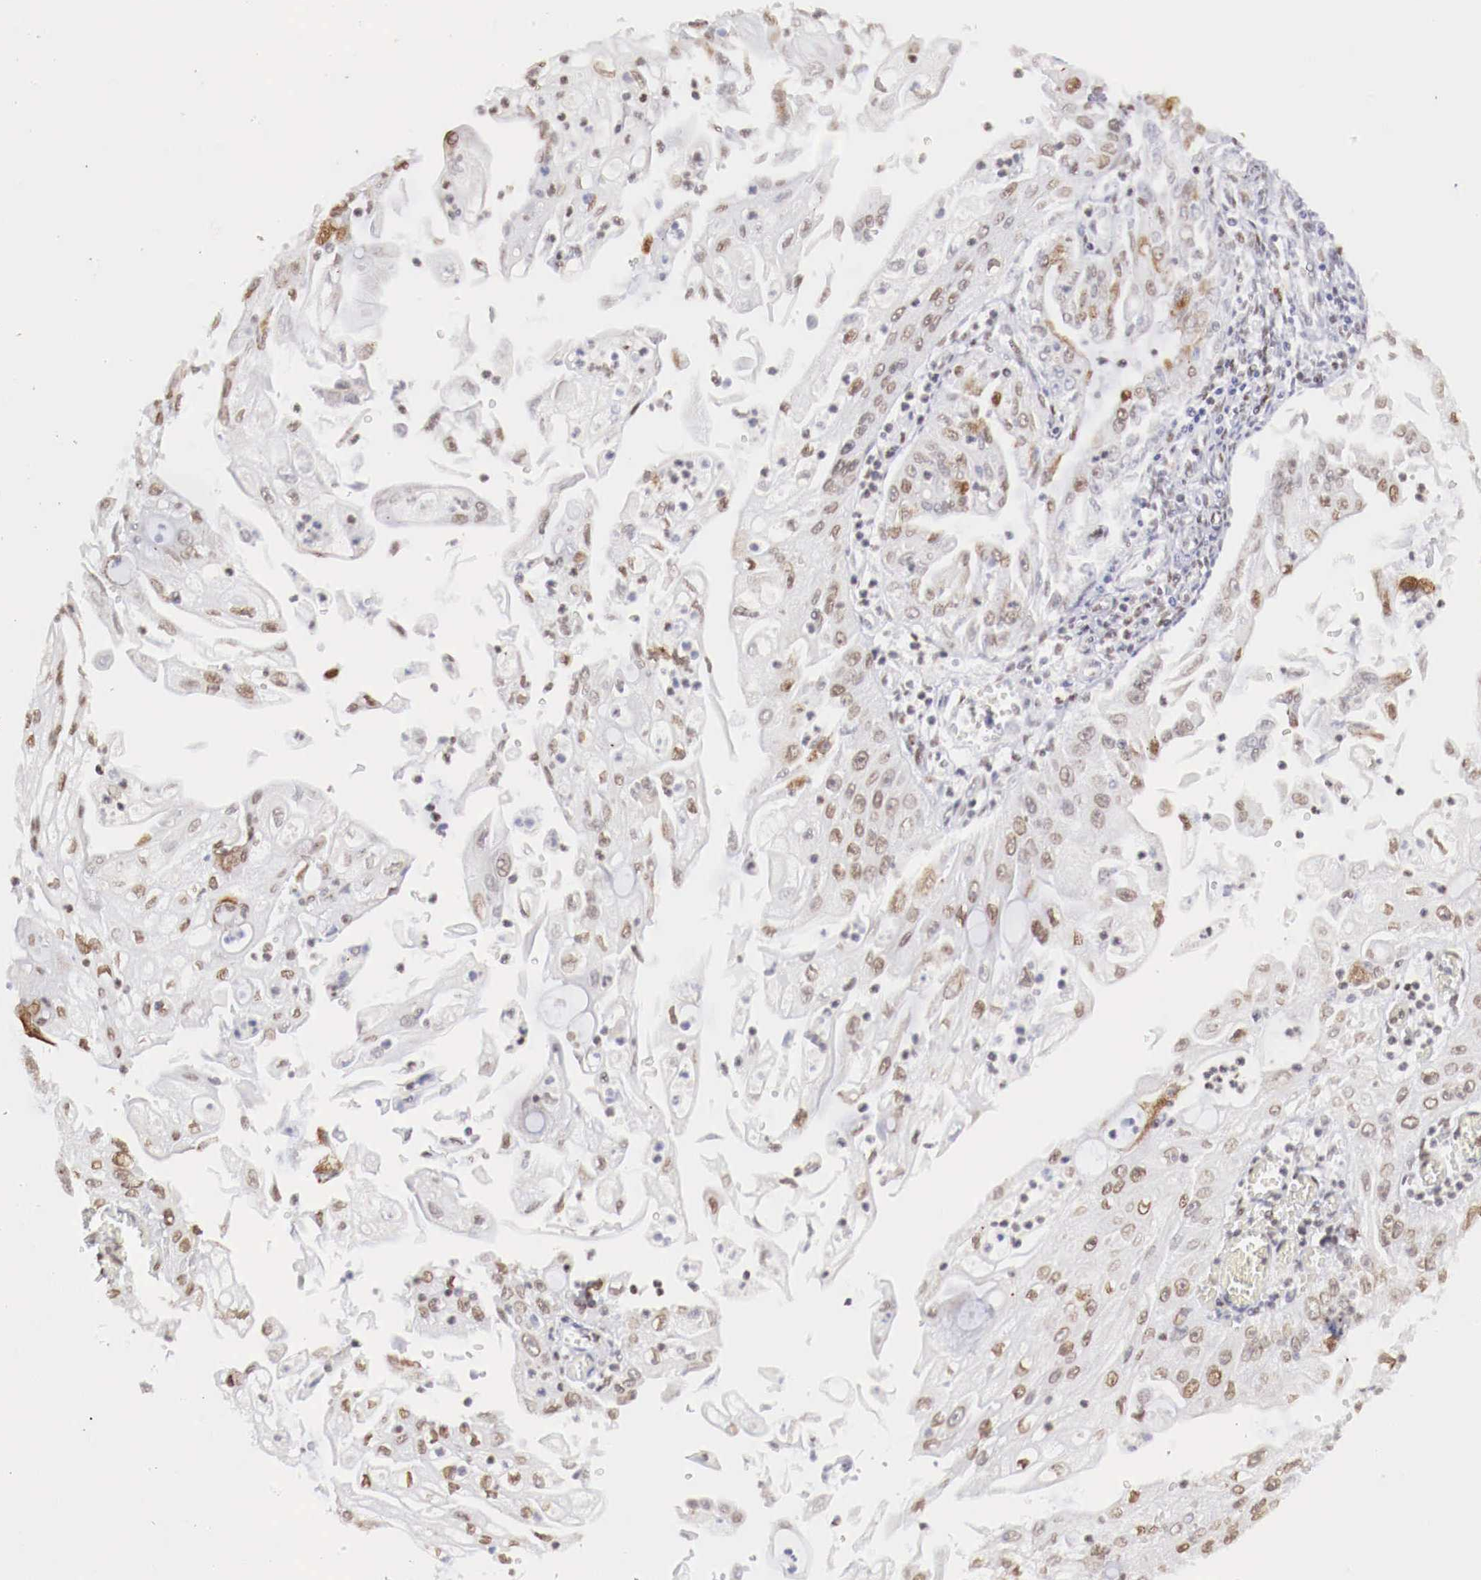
{"staining": {"intensity": "moderate", "quantity": ">75%", "location": "nuclear"}, "tissue": "endometrial cancer", "cell_type": "Tumor cells", "image_type": "cancer", "snomed": [{"axis": "morphology", "description": "Adenocarcinoma, NOS"}, {"axis": "topography", "description": "Endometrium"}], "caption": "Protein staining demonstrates moderate nuclear positivity in about >75% of tumor cells in endometrial adenocarcinoma. Immunohistochemistry stains the protein of interest in brown and the nuclei are stained blue.", "gene": "MAX", "patient": {"sex": "female", "age": 75}}